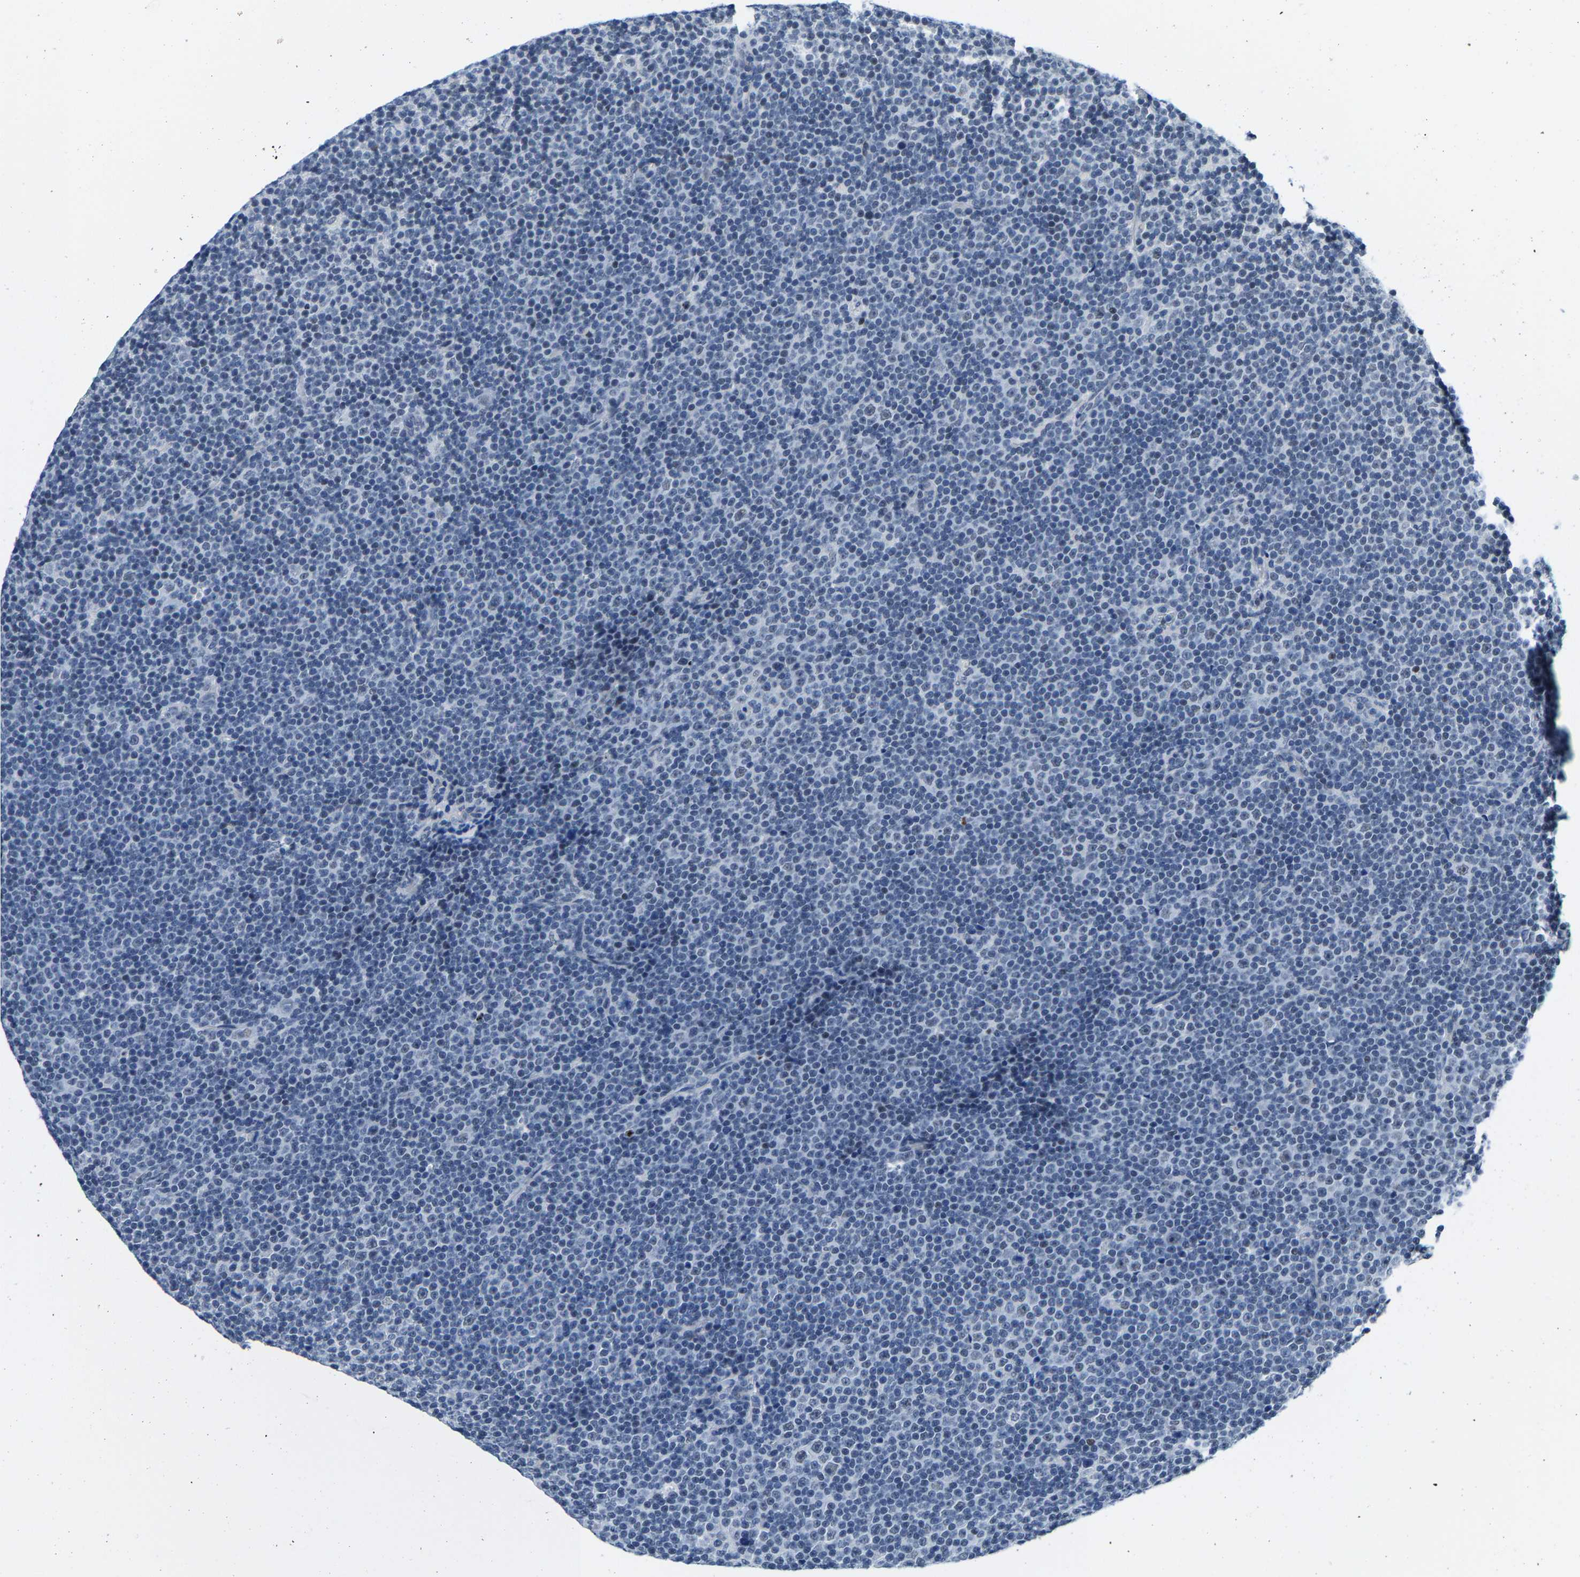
{"staining": {"intensity": "negative", "quantity": "none", "location": "none"}, "tissue": "lymphoma", "cell_type": "Tumor cells", "image_type": "cancer", "snomed": [{"axis": "morphology", "description": "Malignant lymphoma, non-Hodgkin's type, Low grade"}, {"axis": "topography", "description": "Lymph node"}], "caption": "A histopathology image of low-grade malignant lymphoma, non-Hodgkin's type stained for a protein displays no brown staining in tumor cells.", "gene": "SETD1B", "patient": {"sex": "female", "age": 67}}